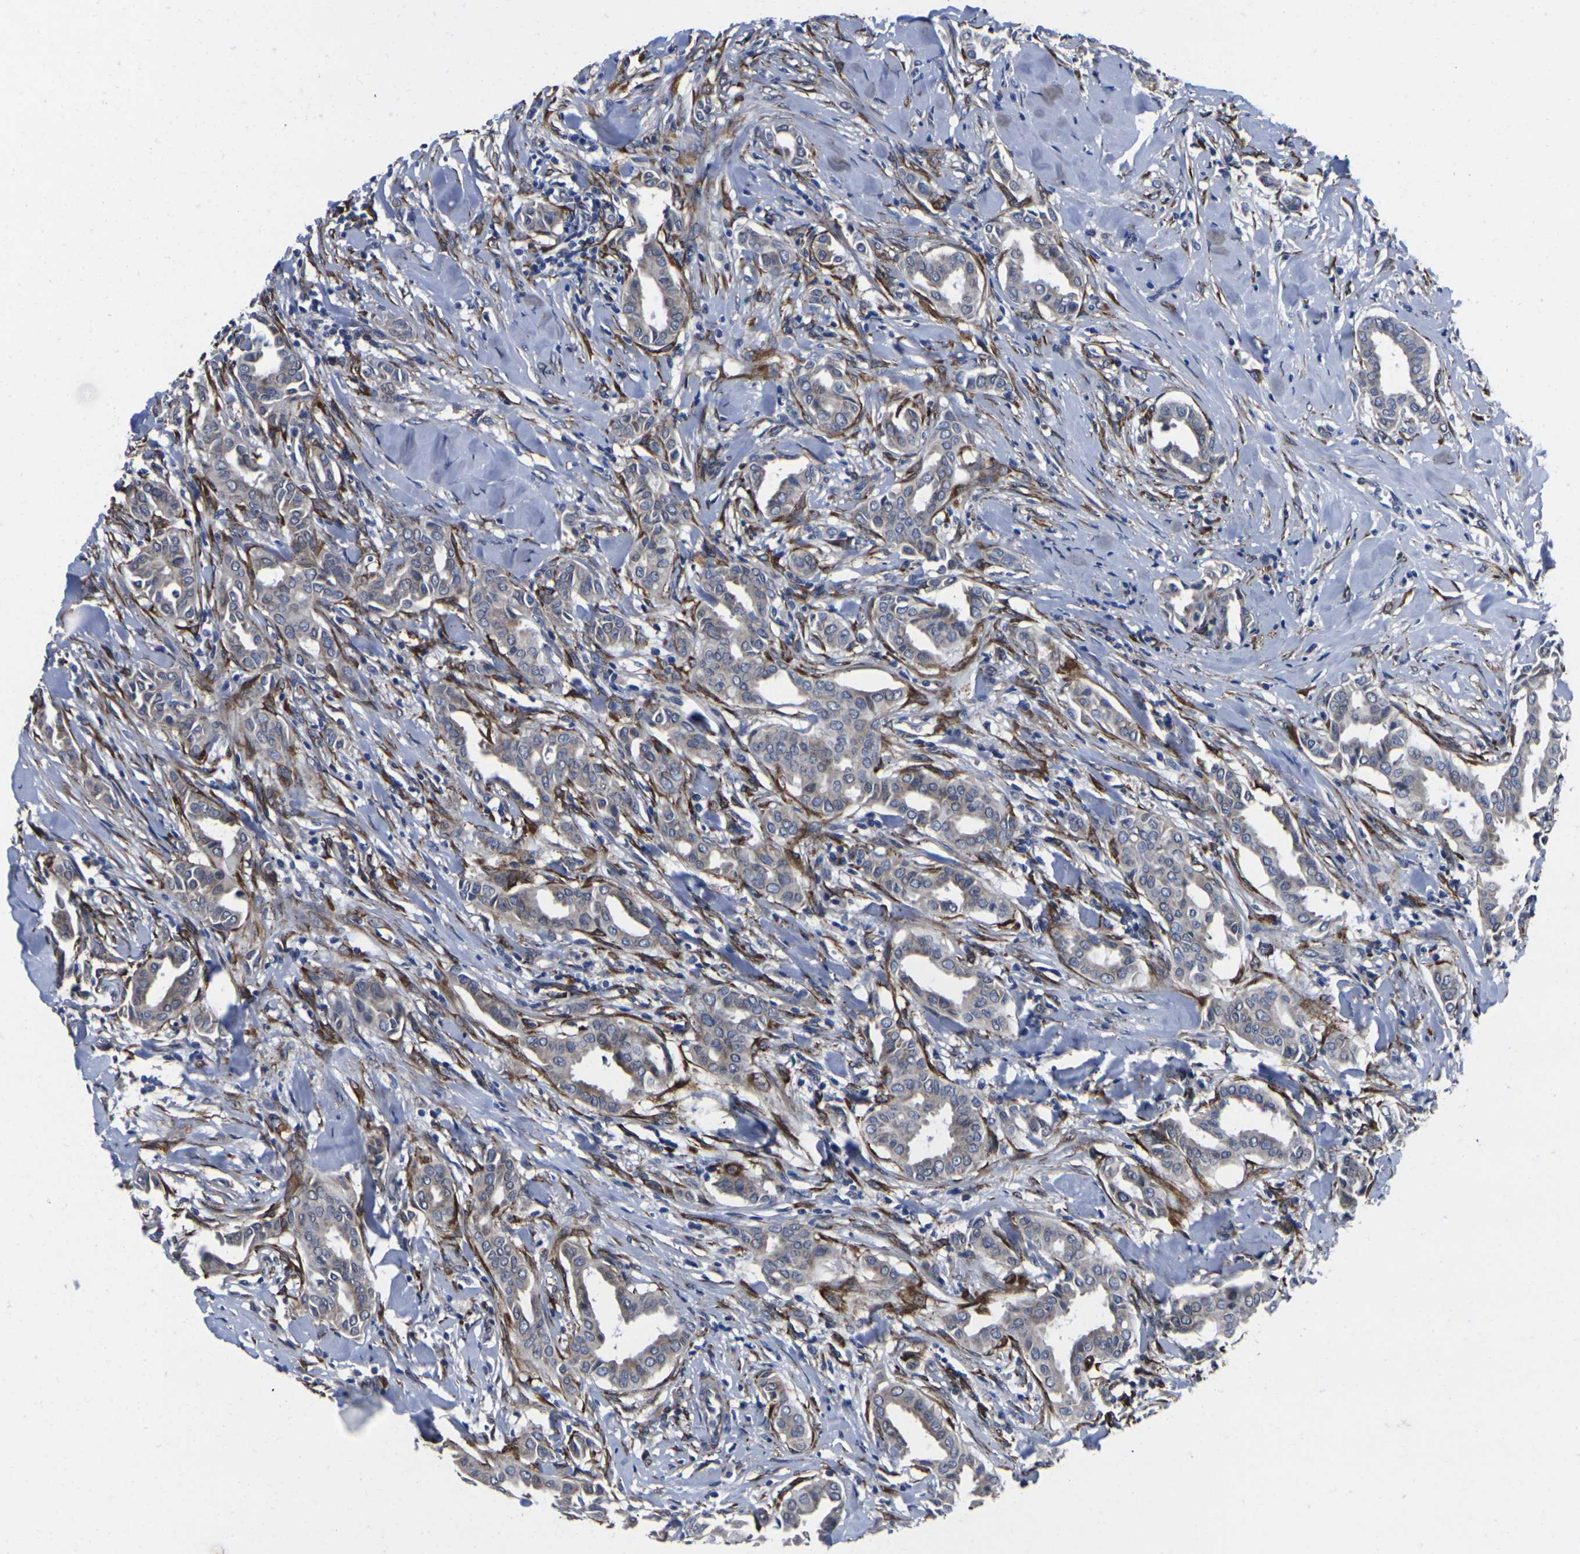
{"staining": {"intensity": "negative", "quantity": "none", "location": "none"}, "tissue": "head and neck cancer", "cell_type": "Tumor cells", "image_type": "cancer", "snomed": [{"axis": "morphology", "description": "Adenocarcinoma, NOS"}, {"axis": "topography", "description": "Salivary gland"}, {"axis": "topography", "description": "Head-Neck"}], "caption": "Micrograph shows no protein staining in tumor cells of head and neck adenocarcinoma tissue. (DAB (3,3'-diaminobenzidine) IHC visualized using brightfield microscopy, high magnification).", "gene": "CYP2C8", "patient": {"sex": "female", "age": 59}}